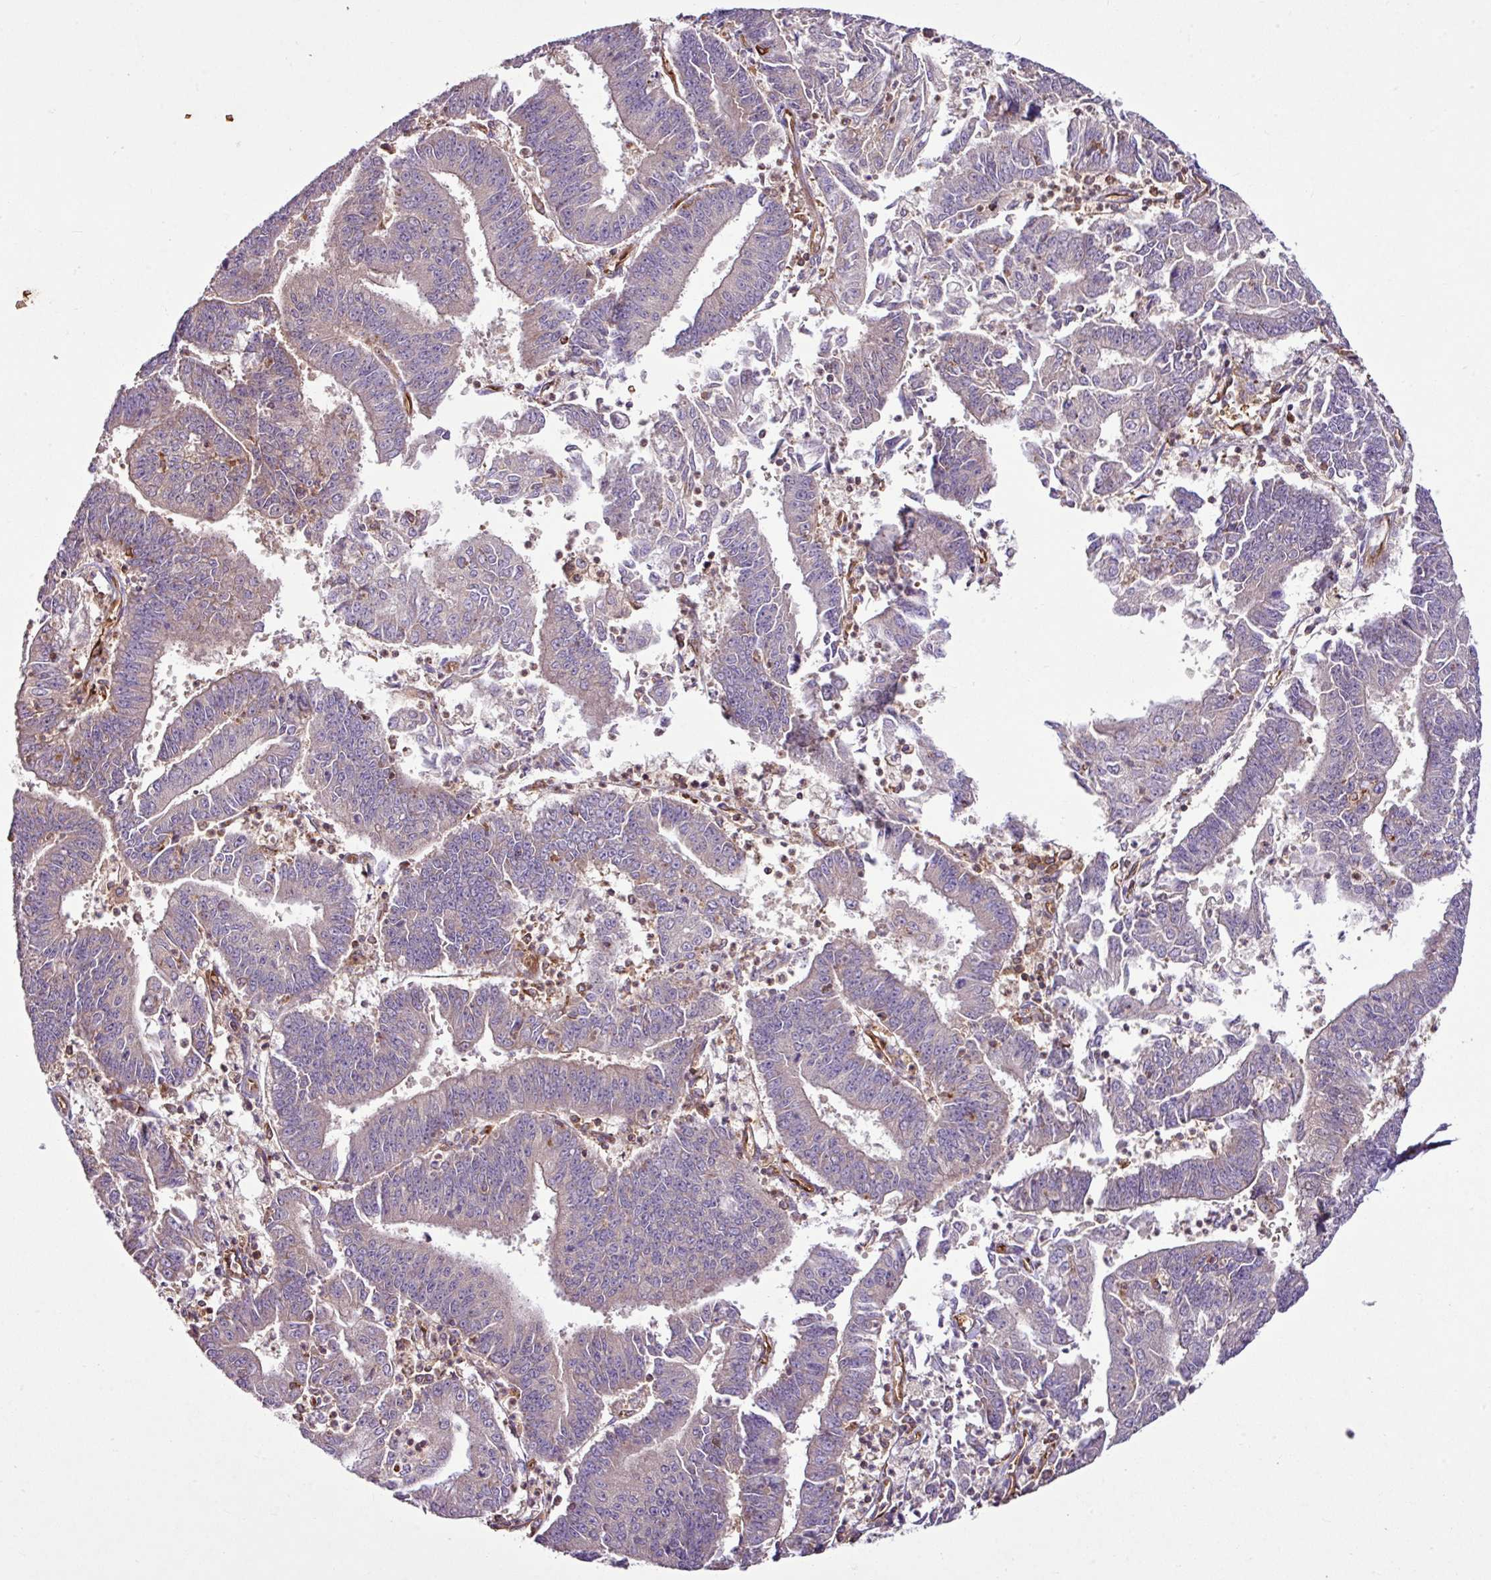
{"staining": {"intensity": "negative", "quantity": "none", "location": "none"}, "tissue": "endometrial cancer", "cell_type": "Tumor cells", "image_type": "cancer", "snomed": [{"axis": "morphology", "description": "Adenocarcinoma, NOS"}, {"axis": "topography", "description": "Endometrium"}], "caption": "Immunohistochemistry (IHC) of human endometrial cancer (adenocarcinoma) displays no staining in tumor cells. (DAB (3,3'-diaminobenzidine) immunohistochemistry (IHC) with hematoxylin counter stain).", "gene": "ZNF106", "patient": {"sex": "female", "age": 73}}